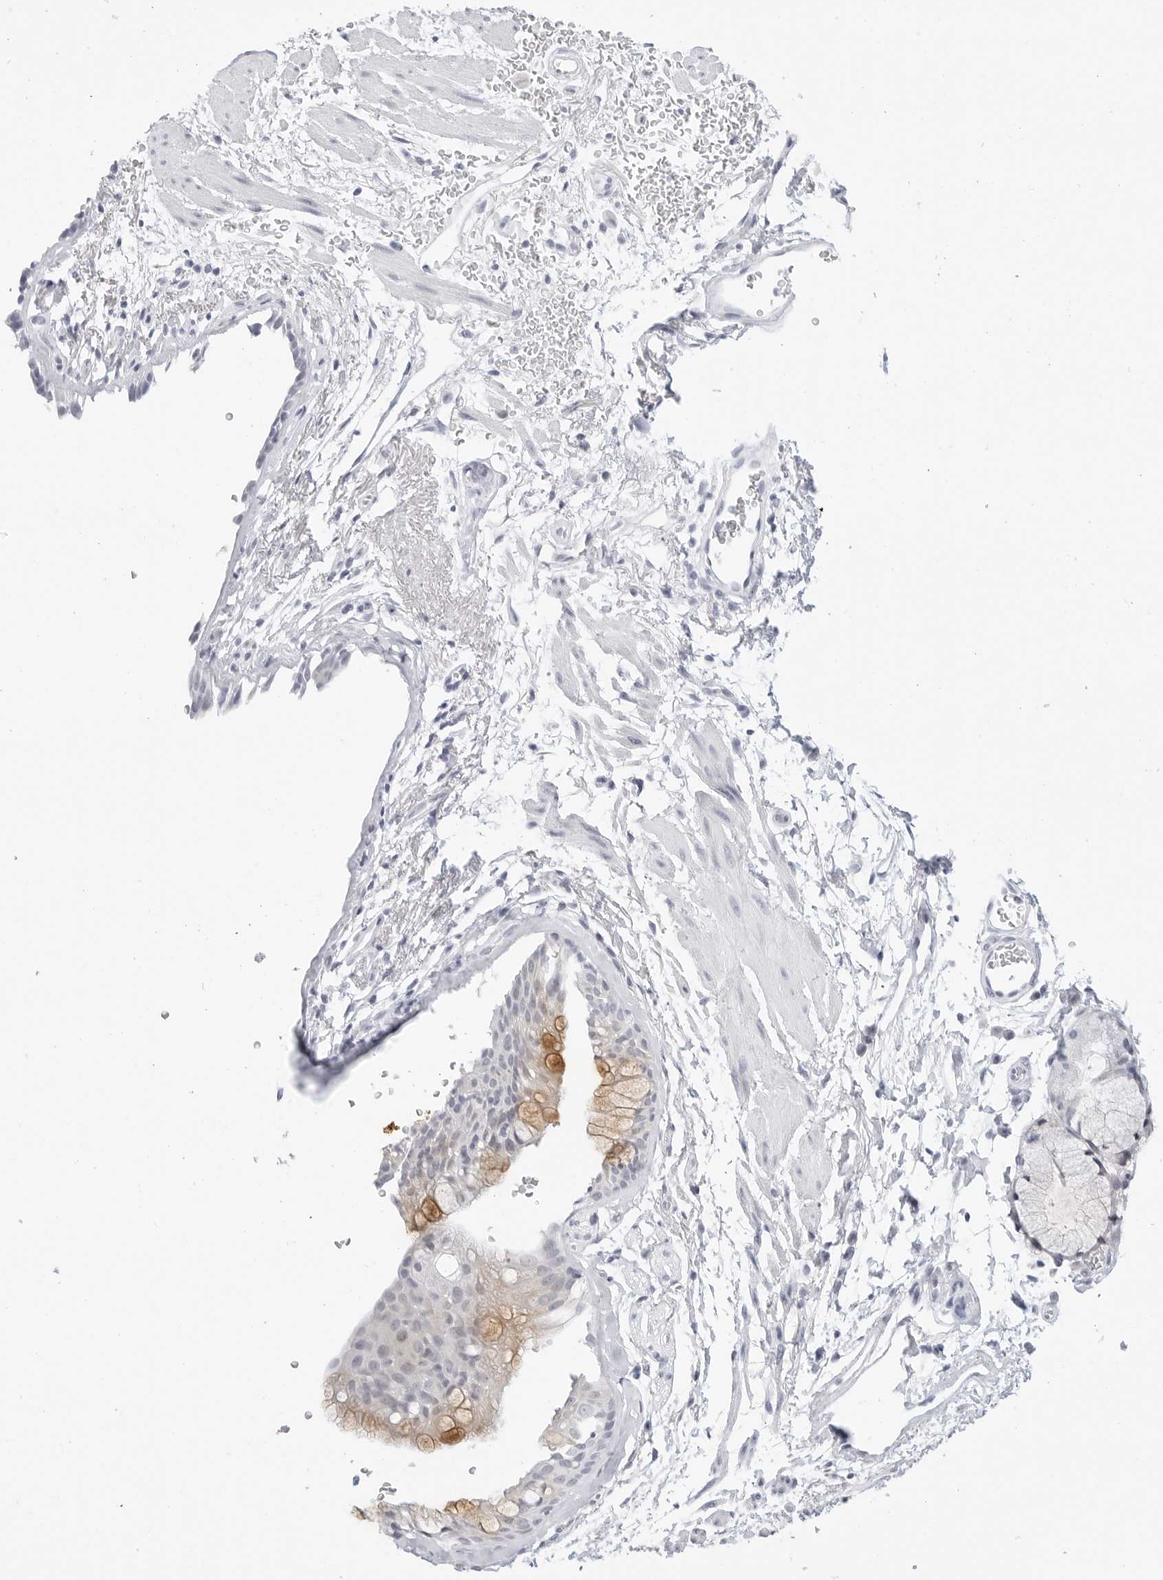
{"staining": {"intensity": "moderate", "quantity": "<25%", "location": "cytoplasmic/membranous"}, "tissue": "bronchus", "cell_type": "Respiratory epithelial cells", "image_type": "normal", "snomed": [{"axis": "morphology", "description": "Normal tissue, NOS"}, {"axis": "topography", "description": "Cartilage tissue"}, {"axis": "topography", "description": "Bronchus"}], "caption": "Immunohistochemical staining of benign human bronchus exhibits moderate cytoplasmic/membranous protein expression in about <25% of respiratory epithelial cells.", "gene": "HMGCS2", "patient": {"sex": "female", "age": 53}}